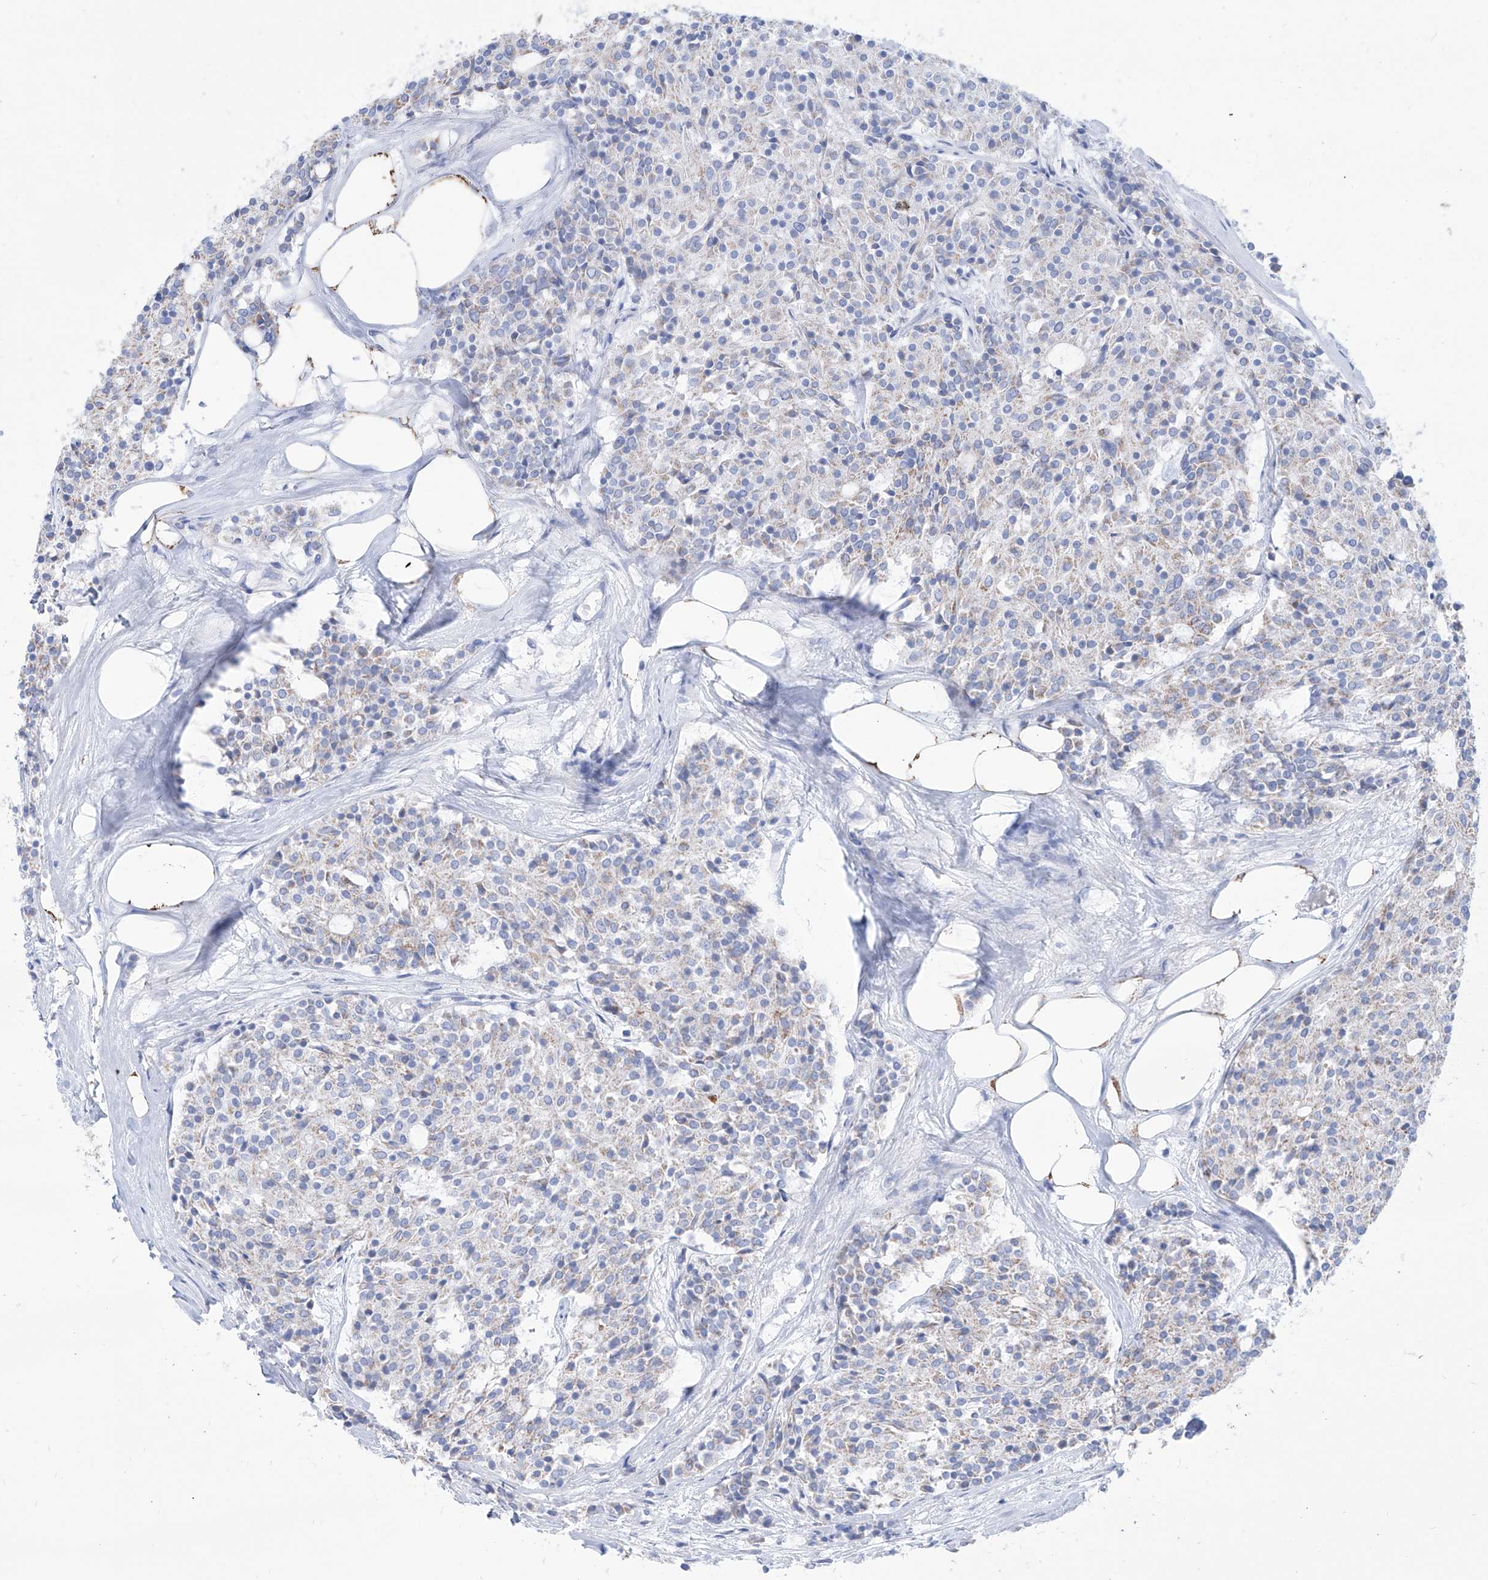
{"staining": {"intensity": "weak", "quantity": "<25%", "location": "cytoplasmic/membranous"}, "tissue": "carcinoid", "cell_type": "Tumor cells", "image_type": "cancer", "snomed": [{"axis": "morphology", "description": "Carcinoid, malignant, NOS"}, {"axis": "topography", "description": "Pancreas"}], "caption": "An immunohistochemistry (IHC) image of carcinoid is shown. There is no staining in tumor cells of carcinoid. (Immunohistochemistry (ihc), brightfield microscopy, high magnification).", "gene": "ALDH6A1", "patient": {"sex": "female", "age": 54}}